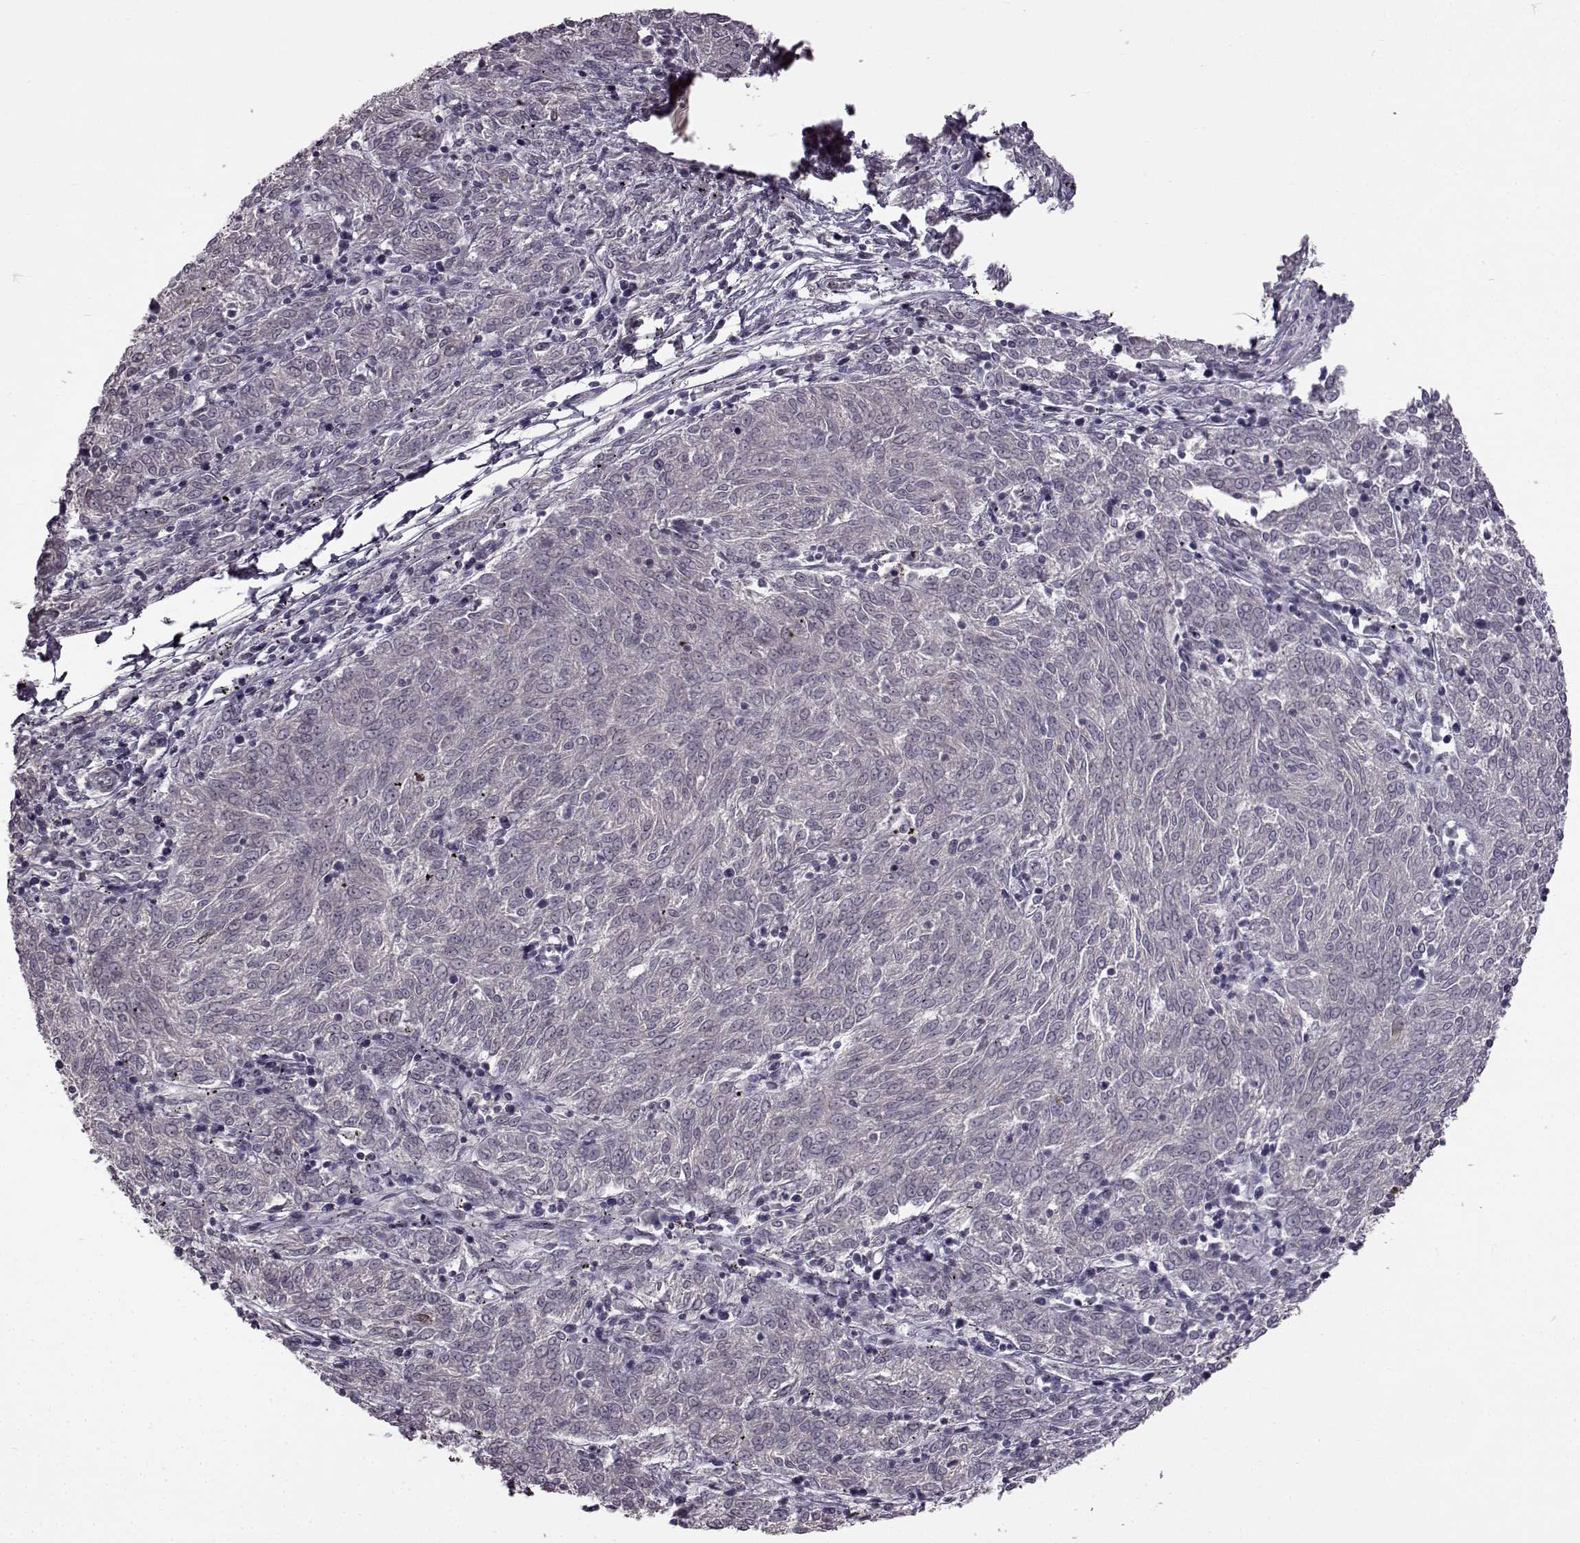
{"staining": {"intensity": "negative", "quantity": "none", "location": "none"}, "tissue": "melanoma", "cell_type": "Tumor cells", "image_type": "cancer", "snomed": [{"axis": "morphology", "description": "Malignant melanoma, NOS"}, {"axis": "topography", "description": "Skin"}], "caption": "An immunohistochemistry image of melanoma is shown. There is no staining in tumor cells of melanoma.", "gene": "B3GNT6", "patient": {"sex": "female", "age": 72}}